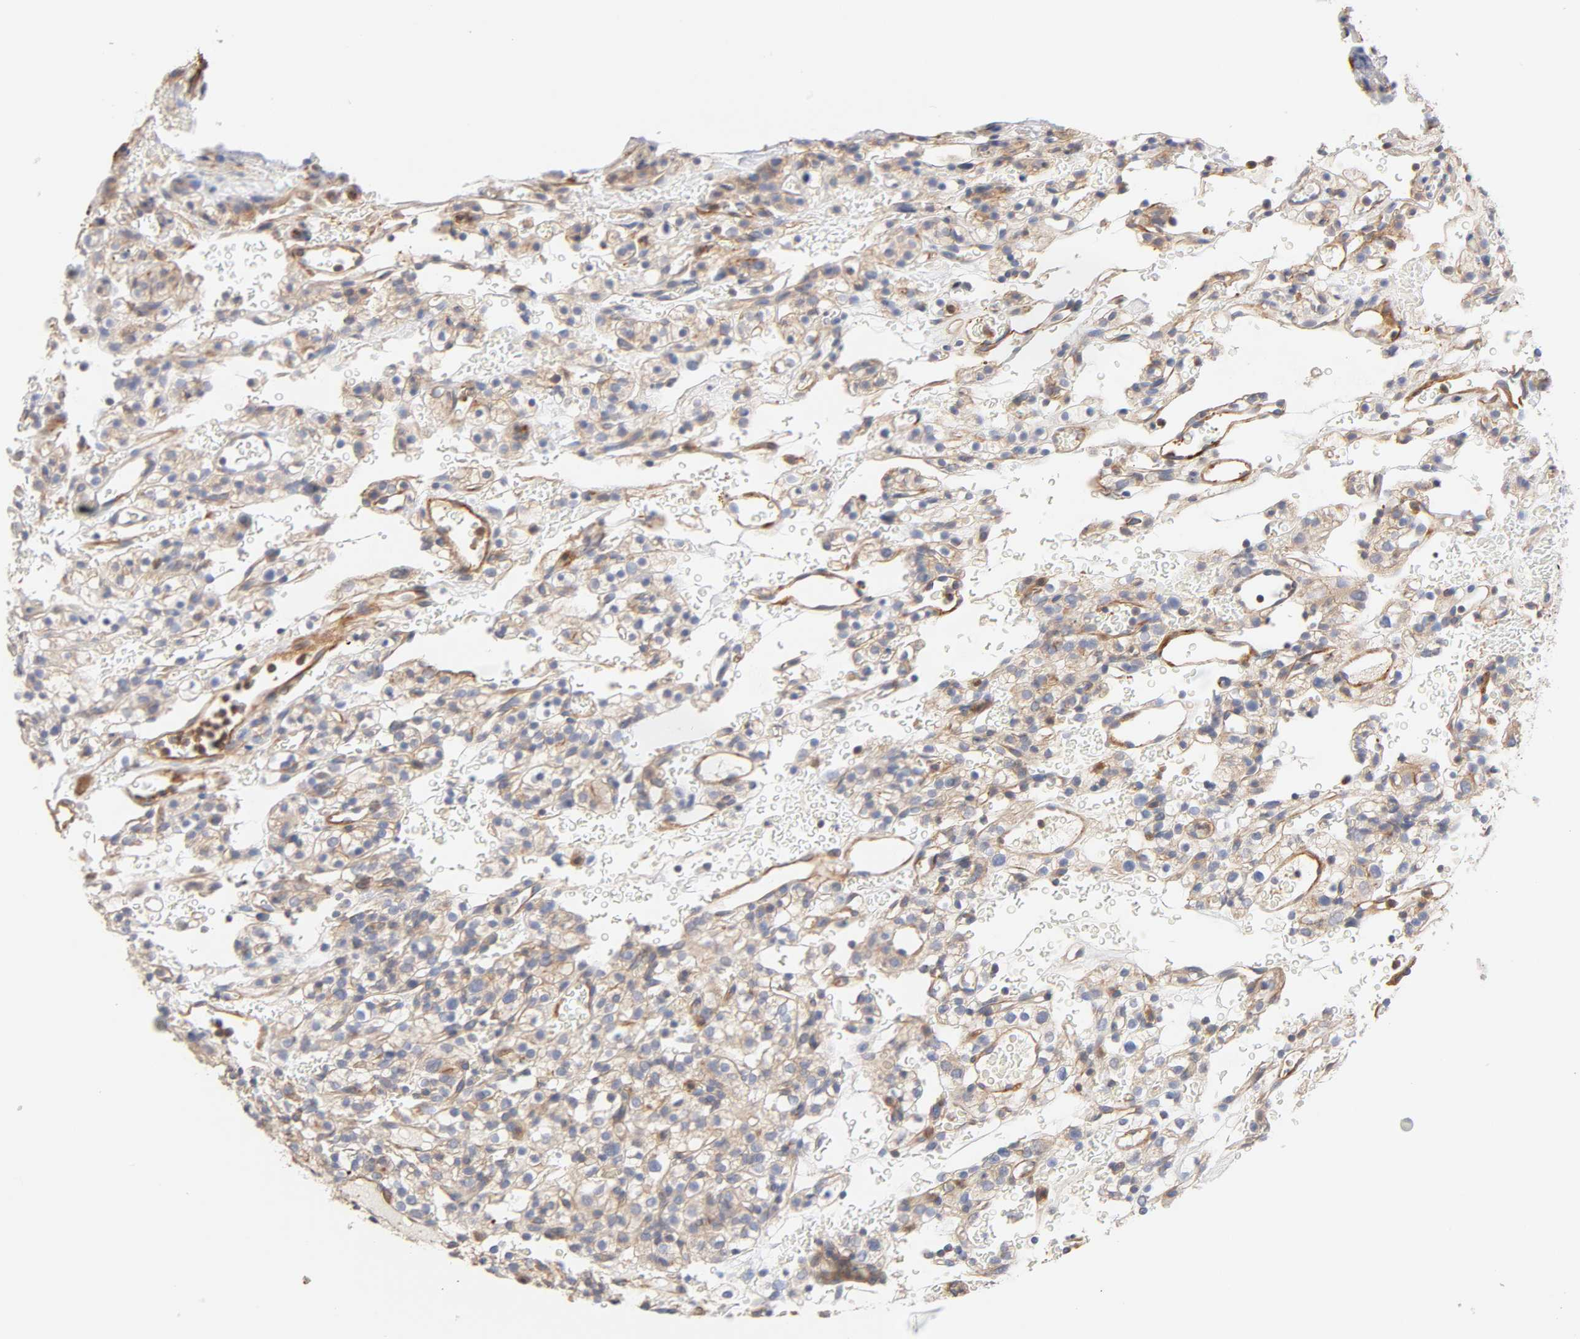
{"staining": {"intensity": "weak", "quantity": "25%-75%", "location": "cytoplasmic/membranous"}, "tissue": "renal cancer", "cell_type": "Tumor cells", "image_type": "cancer", "snomed": [{"axis": "morphology", "description": "Normal tissue, NOS"}, {"axis": "morphology", "description": "Adenocarcinoma, NOS"}, {"axis": "topography", "description": "Kidney"}], "caption": "The histopathology image demonstrates immunohistochemical staining of renal adenocarcinoma. There is weak cytoplasmic/membranous expression is present in approximately 25%-75% of tumor cells.", "gene": "STRN3", "patient": {"sex": "female", "age": 72}}